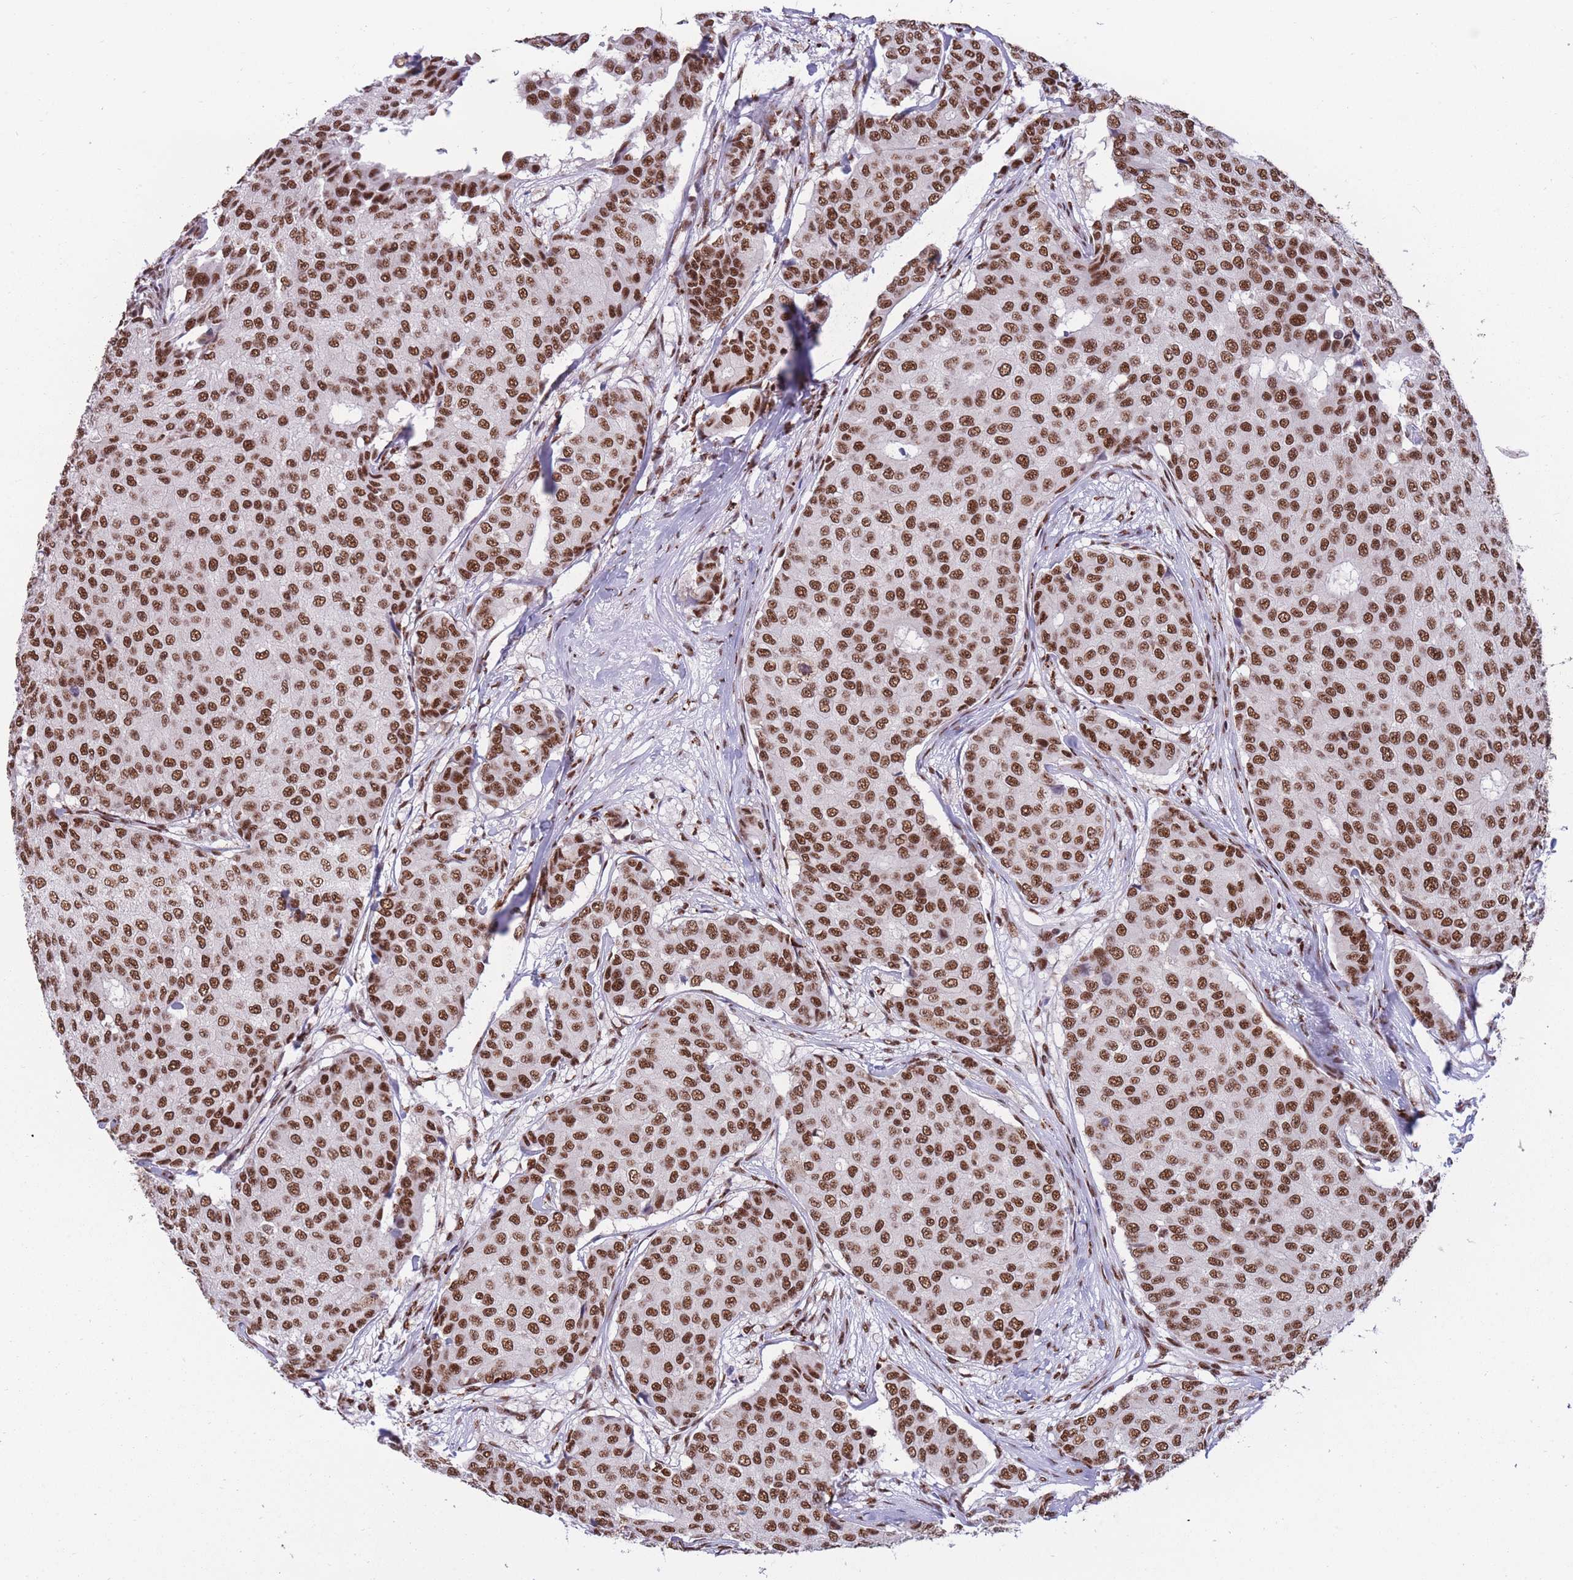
{"staining": {"intensity": "moderate", "quantity": ">75%", "location": "nuclear"}, "tissue": "breast cancer", "cell_type": "Tumor cells", "image_type": "cancer", "snomed": [{"axis": "morphology", "description": "Duct carcinoma"}, {"axis": "topography", "description": "Breast"}], "caption": "Approximately >75% of tumor cells in breast cancer (invasive ductal carcinoma) reveal moderate nuclear protein positivity as visualized by brown immunohistochemical staining.", "gene": "PRPF19", "patient": {"sex": "female", "age": 75}}